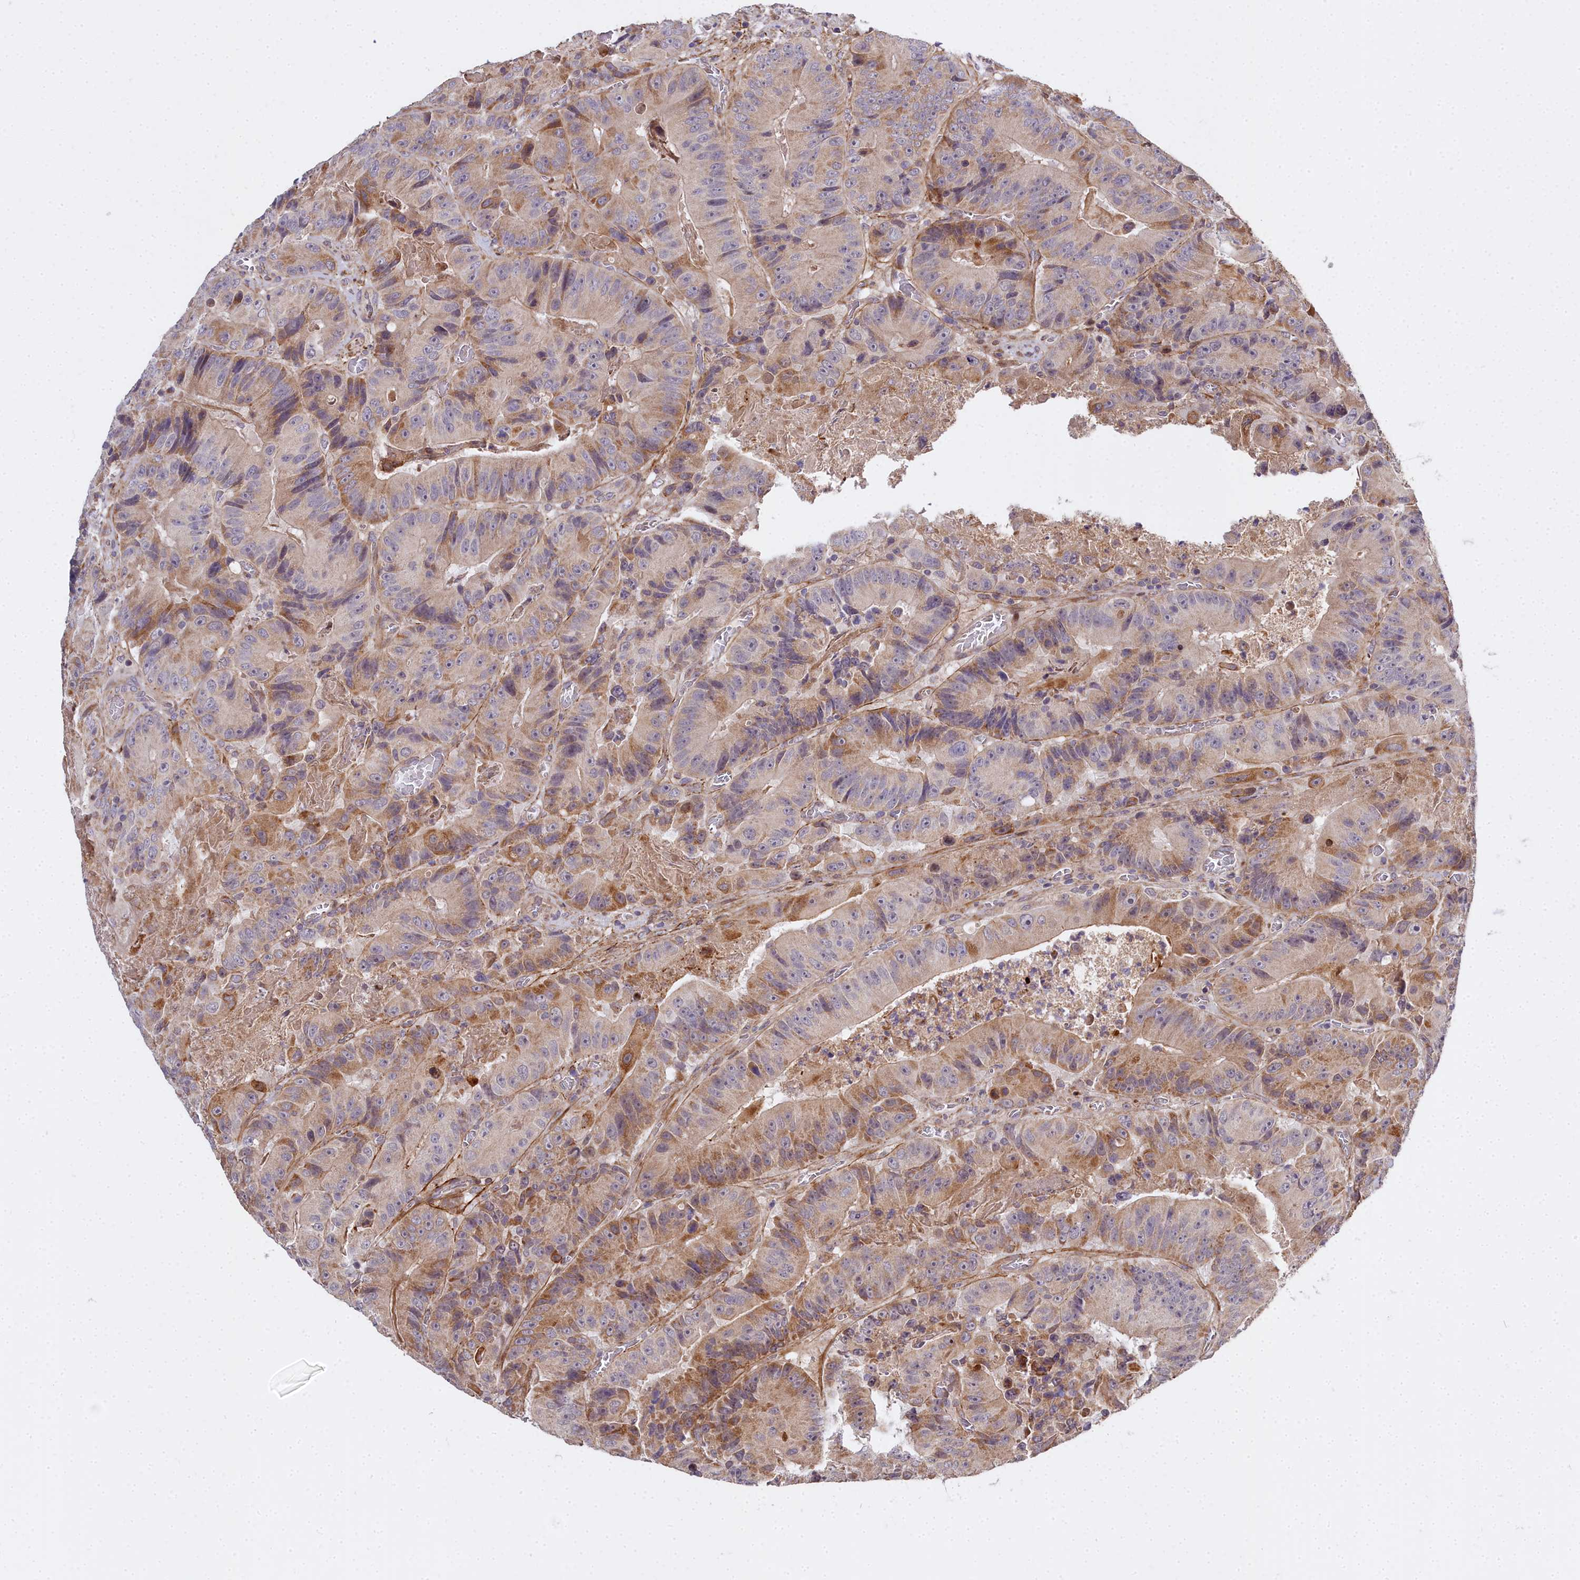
{"staining": {"intensity": "moderate", "quantity": "25%-75%", "location": "cytoplasmic/membranous"}, "tissue": "colorectal cancer", "cell_type": "Tumor cells", "image_type": "cancer", "snomed": [{"axis": "morphology", "description": "Adenocarcinoma, NOS"}, {"axis": "topography", "description": "Colon"}], "caption": "IHC of adenocarcinoma (colorectal) shows medium levels of moderate cytoplasmic/membranous staining in about 25%-75% of tumor cells.", "gene": "MRPS11", "patient": {"sex": "female", "age": 86}}